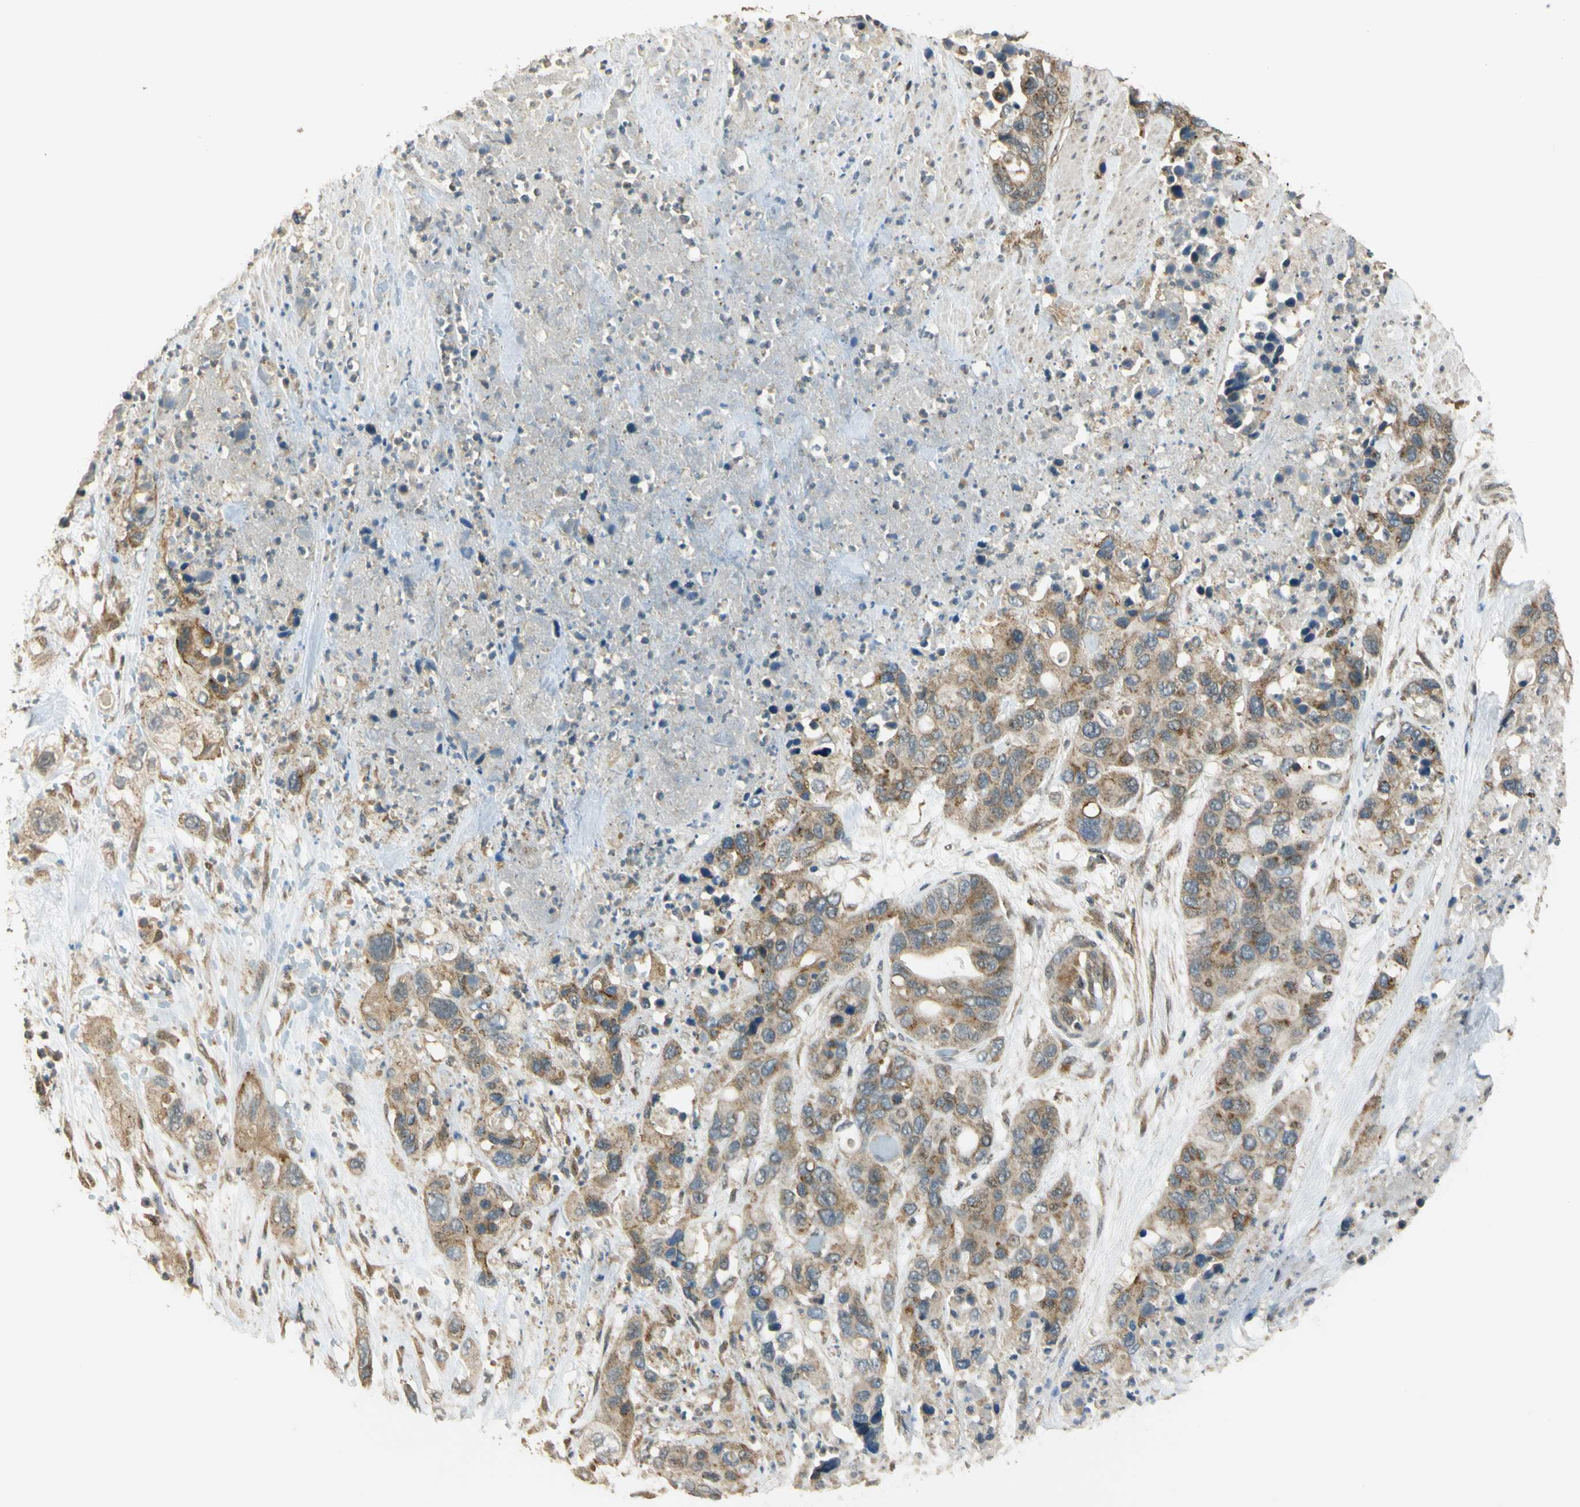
{"staining": {"intensity": "moderate", "quantity": ">75%", "location": "cytoplasmic/membranous"}, "tissue": "pancreatic cancer", "cell_type": "Tumor cells", "image_type": "cancer", "snomed": [{"axis": "morphology", "description": "Adenocarcinoma, NOS"}, {"axis": "topography", "description": "Pancreas"}], "caption": "Immunohistochemical staining of pancreatic cancer (adenocarcinoma) exhibits medium levels of moderate cytoplasmic/membranous protein positivity in approximately >75% of tumor cells.", "gene": "LAMTOR1", "patient": {"sex": "female", "age": 71}}